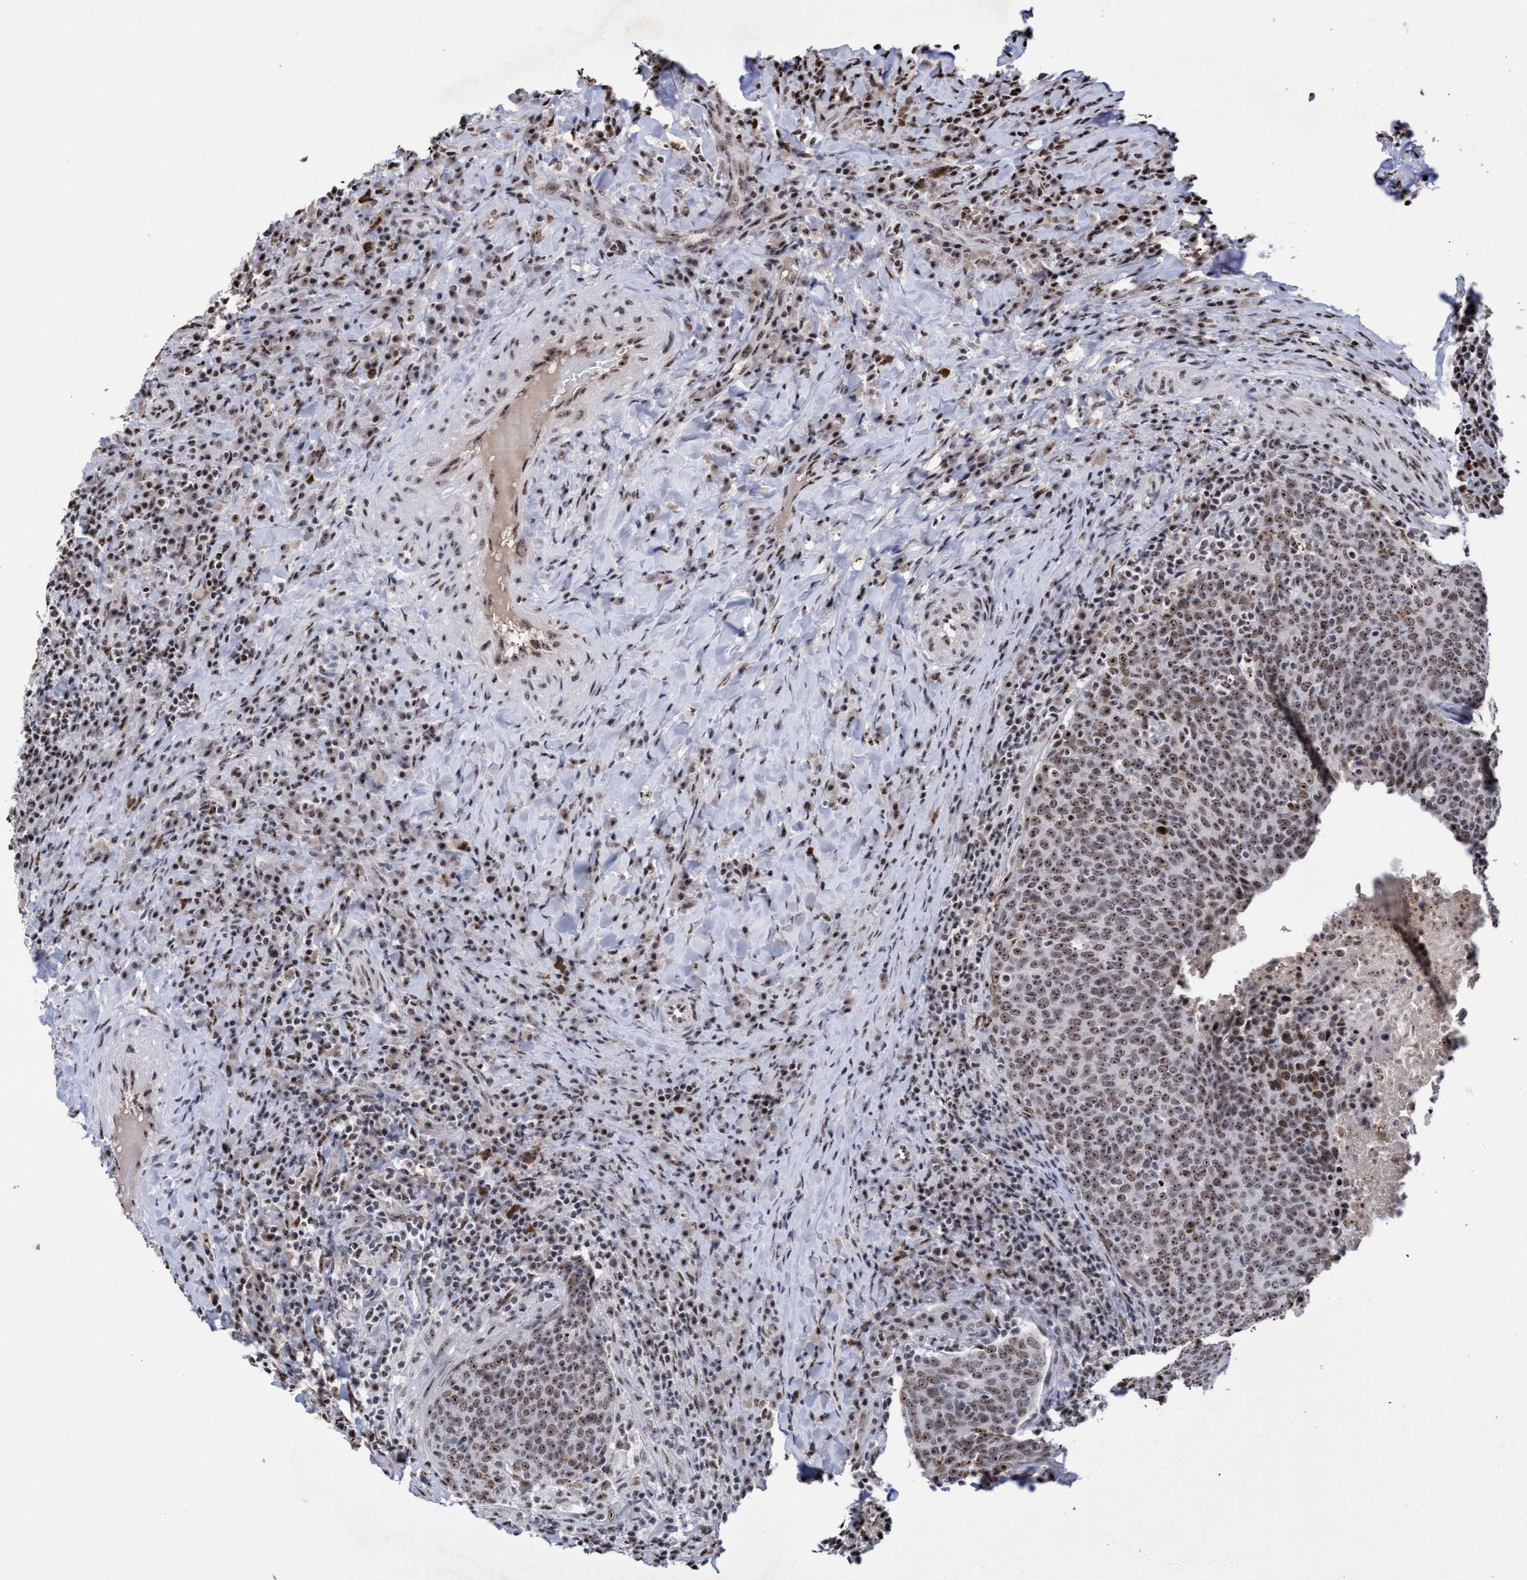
{"staining": {"intensity": "moderate", "quantity": ">75%", "location": "nuclear"}, "tissue": "head and neck cancer", "cell_type": "Tumor cells", "image_type": "cancer", "snomed": [{"axis": "morphology", "description": "Squamous cell carcinoma, NOS"}, {"axis": "morphology", "description": "Squamous cell carcinoma, metastatic, NOS"}, {"axis": "topography", "description": "Lymph node"}, {"axis": "topography", "description": "Head-Neck"}], "caption": "High-magnification brightfield microscopy of head and neck cancer stained with DAB (3,3'-diaminobenzidine) (brown) and counterstained with hematoxylin (blue). tumor cells exhibit moderate nuclear expression is seen in about>75% of cells.", "gene": "EFCAB10", "patient": {"sex": "male", "age": 62}}